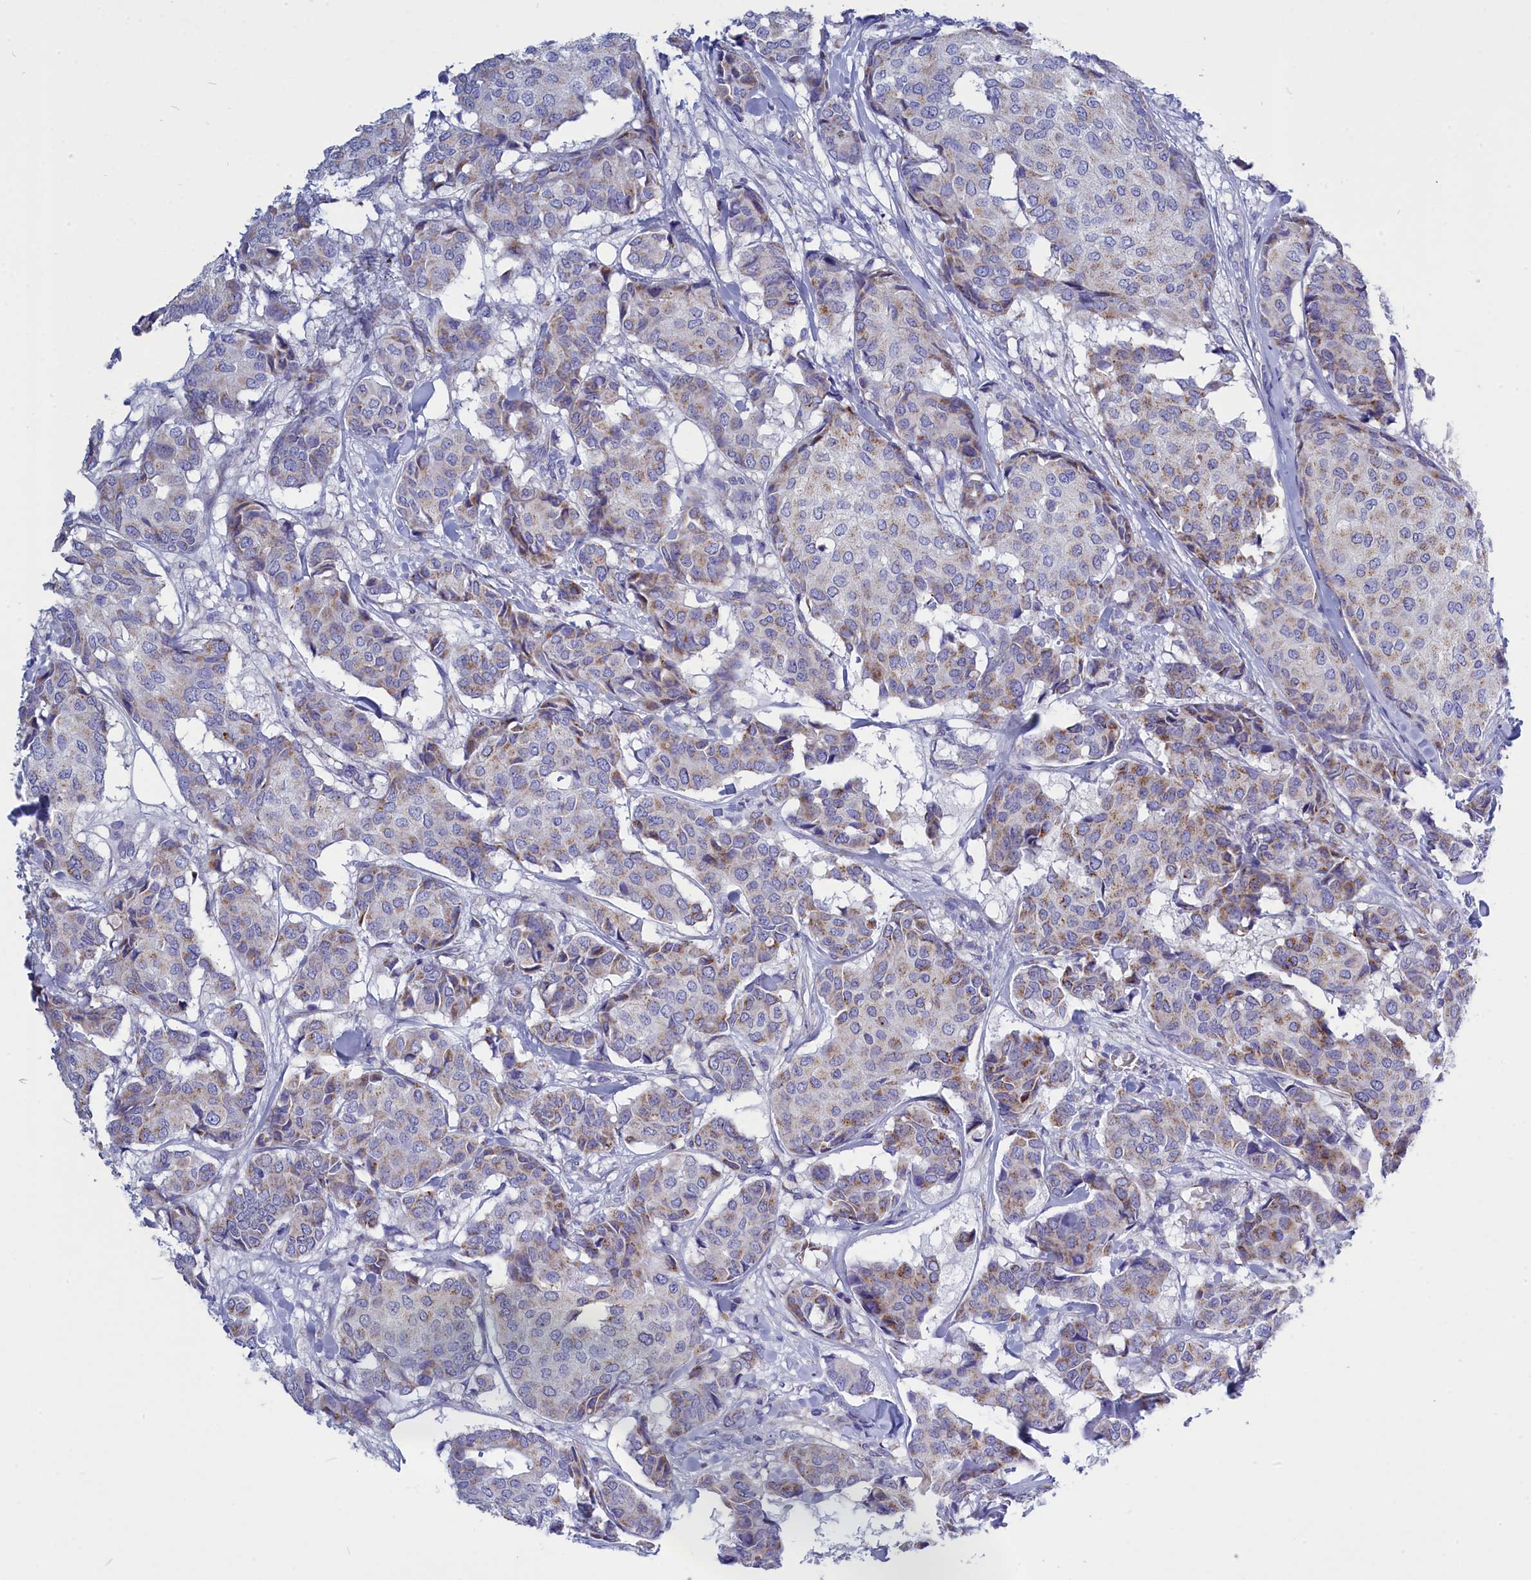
{"staining": {"intensity": "moderate", "quantity": "25%-75%", "location": "cytoplasmic/membranous"}, "tissue": "breast cancer", "cell_type": "Tumor cells", "image_type": "cancer", "snomed": [{"axis": "morphology", "description": "Duct carcinoma"}, {"axis": "topography", "description": "Breast"}], "caption": "Moderate cytoplasmic/membranous staining for a protein is seen in approximately 25%-75% of tumor cells of breast intraductal carcinoma using IHC.", "gene": "CCRL2", "patient": {"sex": "female", "age": 75}}